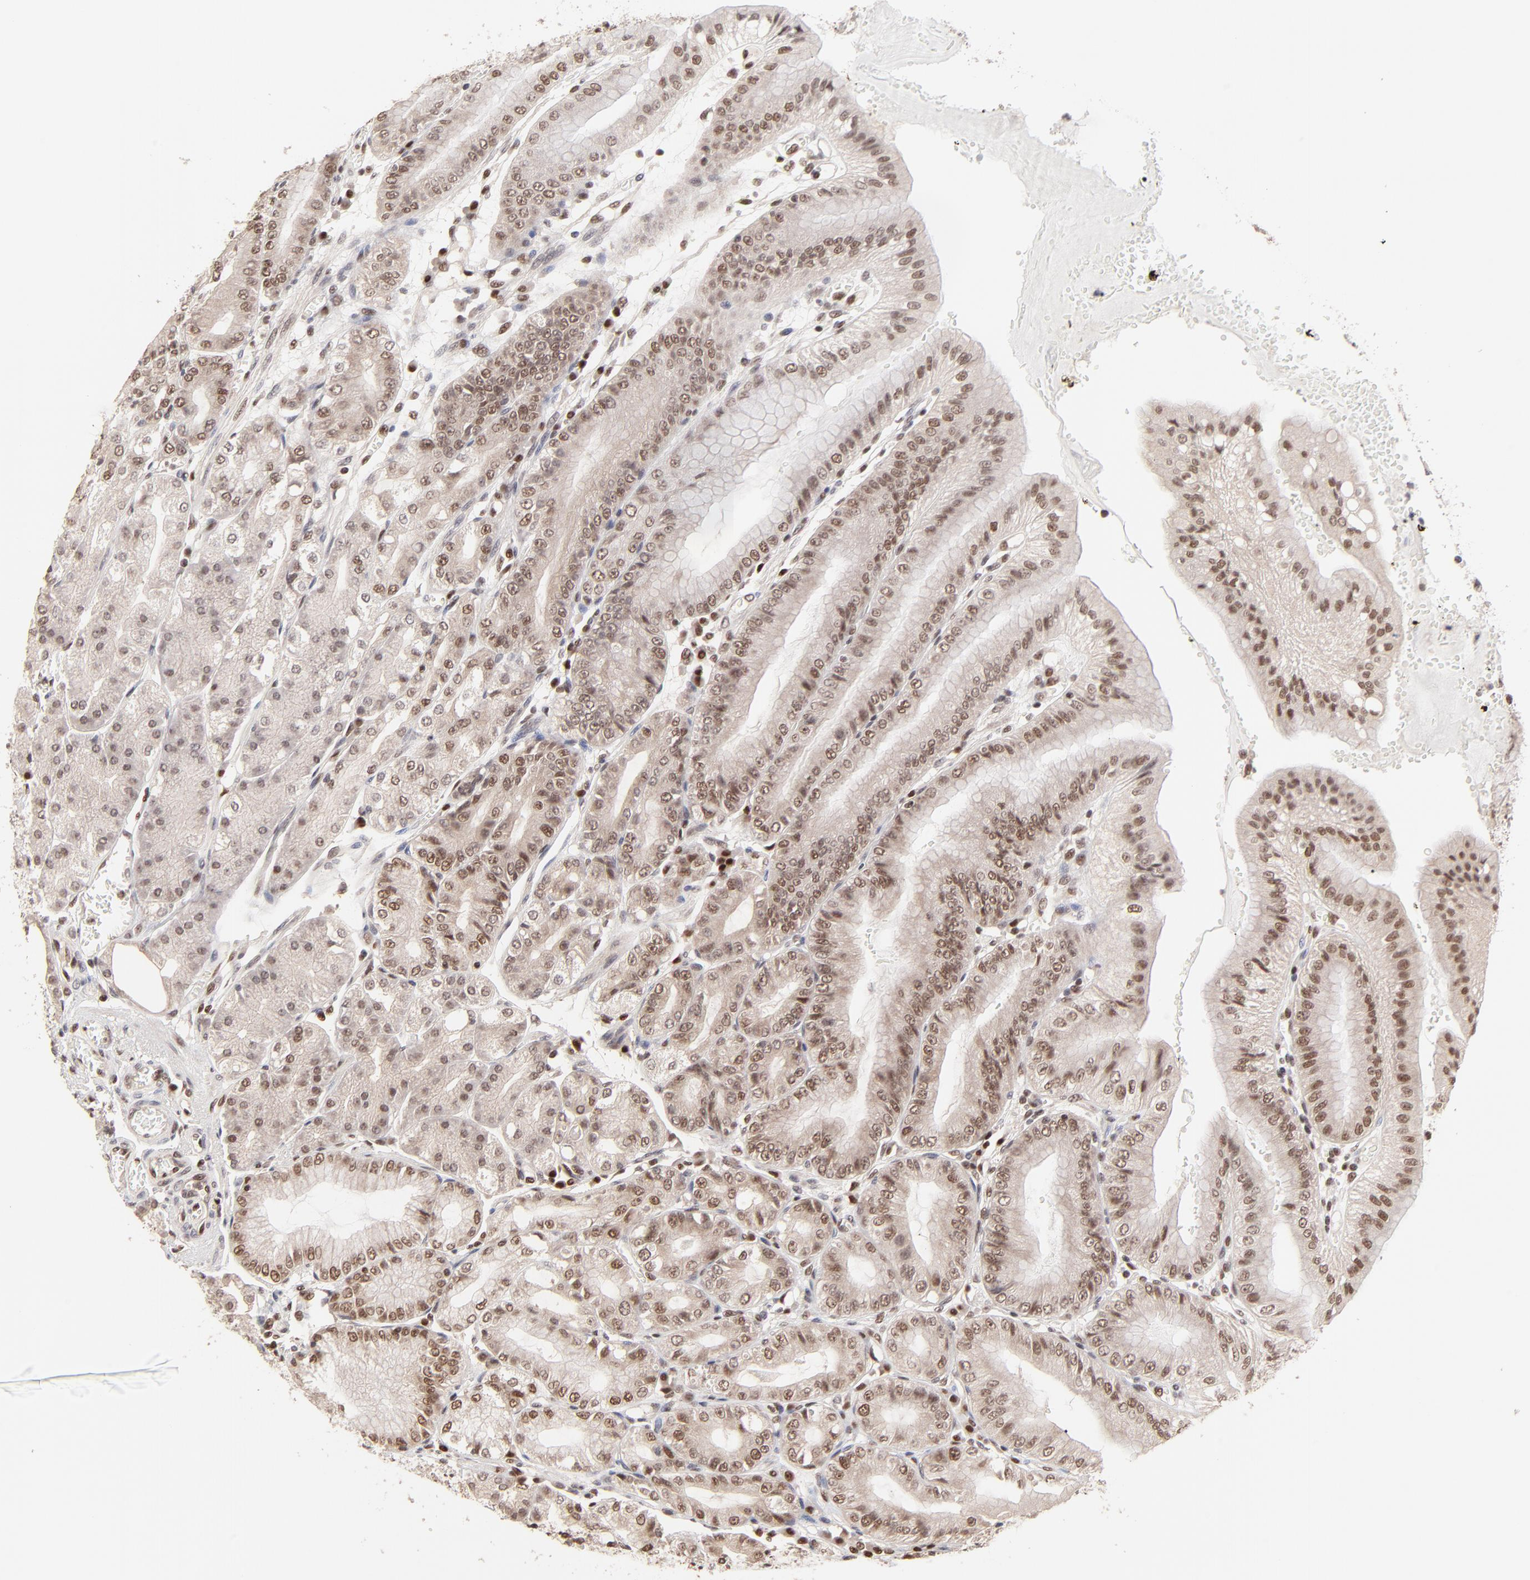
{"staining": {"intensity": "moderate", "quantity": ">75%", "location": "nuclear"}, "tissue": "stomach", "cell_type": "Glandular cells", "image_type": "normal", "snomed": [{"axis": "morphology", "description": "Normal tissue, NOS"}, {"axis": "topography", "description": "Stomach, lower"}], "caption": "IHC of benign human stomach reveals medium levels of moderate nuclear staining in approximately >75% of glandular cells.", "gene": "DSN1", "patient": {"sex": "male", "age": 71}}